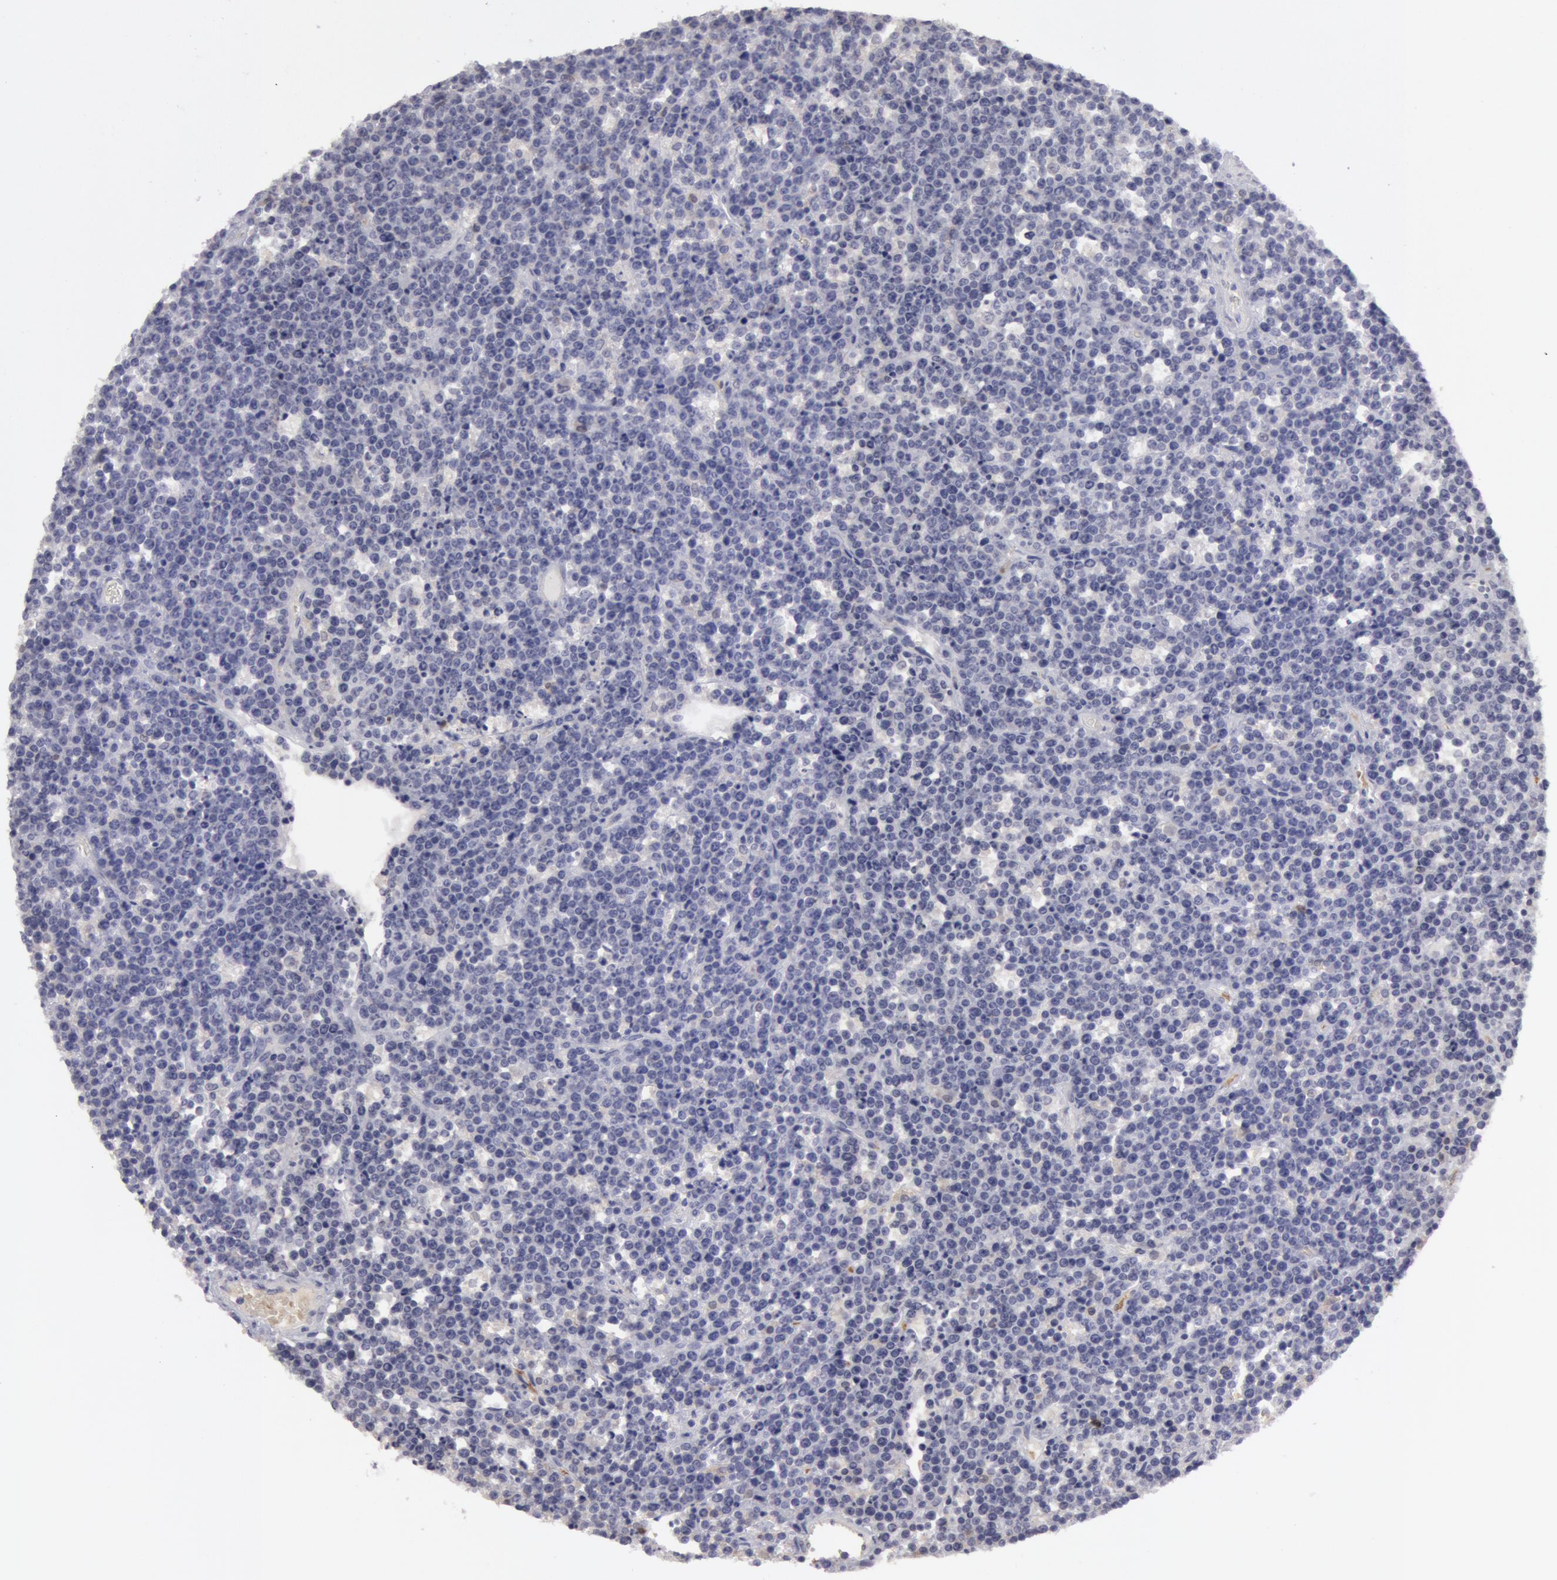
{"staining": {"intensity": "negative", "quantity": "none", "location": "none"}, "tissue": "lymphoma", "cell_type": "Tumor cells", "image_type": "cancer", "snomed": [{"axis": "morphology", "description": "Malignant lymphoma, non-Hodgkin's type, High grade"}, {"axis": "topography", "description": "Ovary"}], "caption": "Tumor cells show no significant protein expression in malignant lymphoma, non-Hodgkin's type (high-grade). (Immunohistochemistry (ihc), brightfield microscopy, high magnification).", "gene": "CAT", "patient": {"sex": "female", "age": 56}}